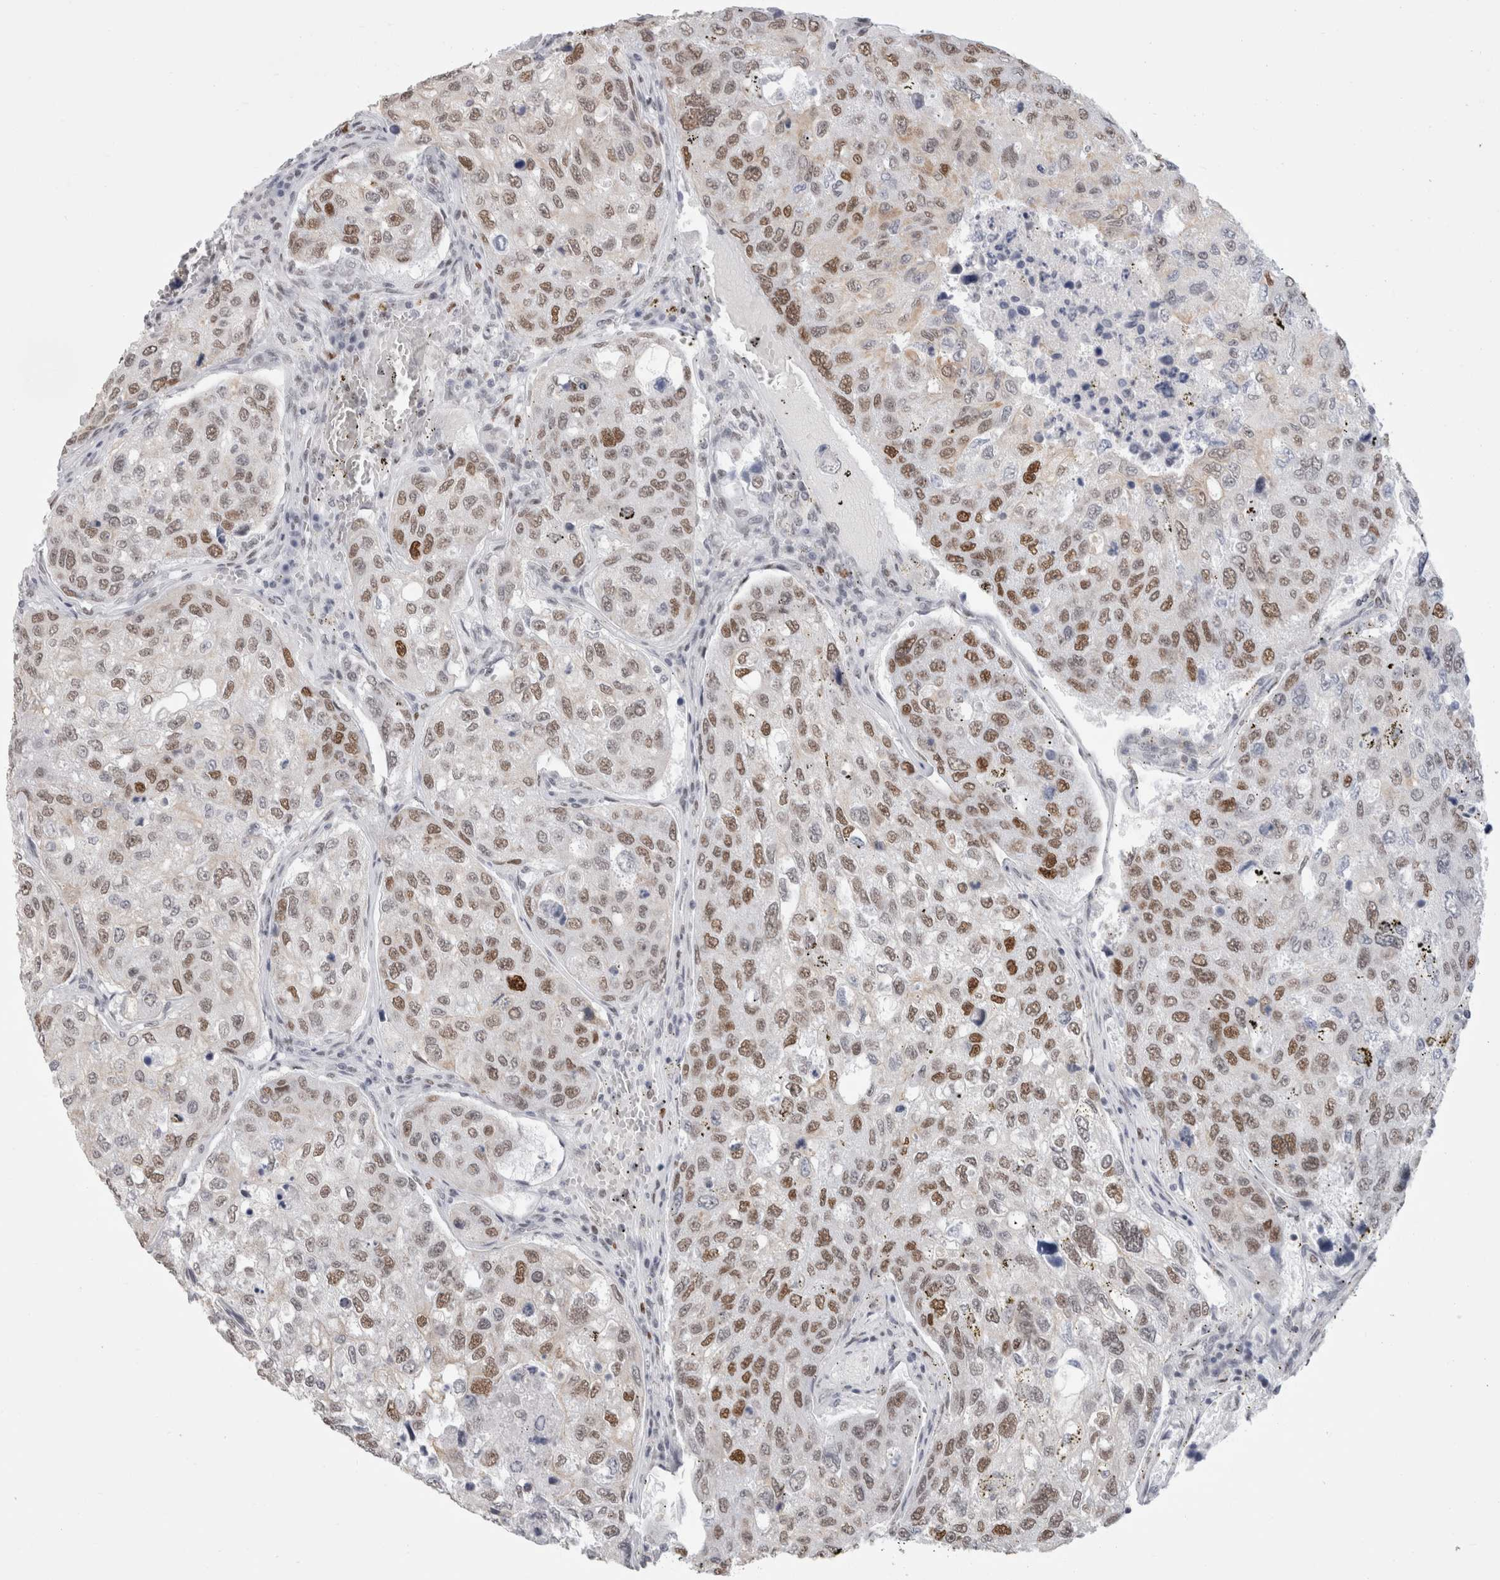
{"staining": {"intensity": "moderate", "quantity": ">75%", "location": "nuclear"}, "tissue": "urothelial cancer", "cell_type": "Tumor cells", "image_type": "cancer", "snomed": [{"axis": "morphology", "description": "Urothelial carcinoma, High grade"}, {"axis": "topography", "description": "Lymph node"}, {"axis": "topography", "description": "Urinary bladder"}], "caption": "Tumor cells exhibit moderate nuclear staining in approximately >75% of cells in urothelial cancer.", "gene": "SMARCC1", "patient": {"sex": "male", "age": 51}}